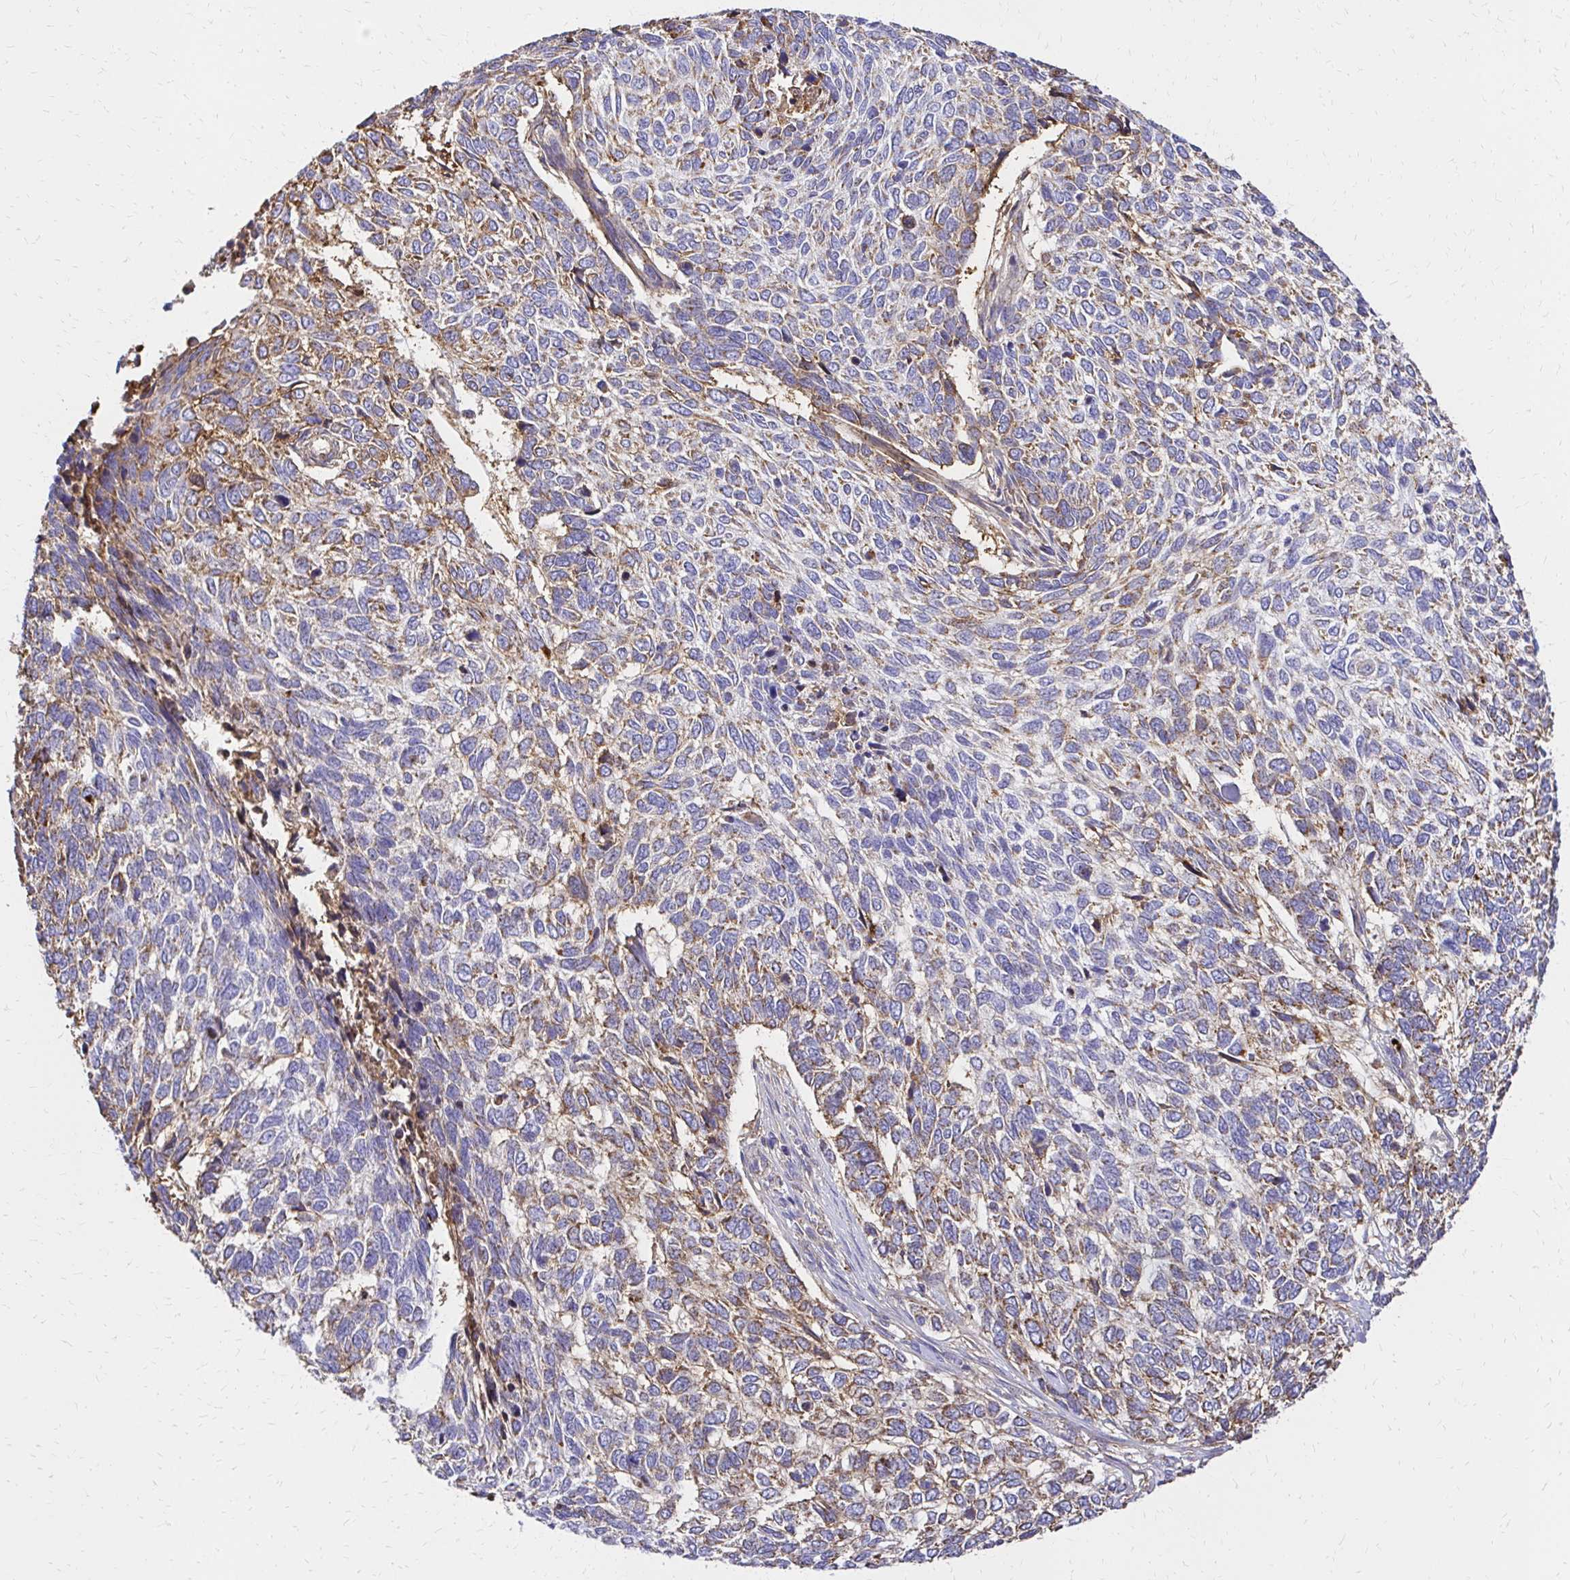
{"staining": {"intensity": "moderate", "quantity": "25%-75%", "location": "cytoplasmic/membranous"}, "tissue": "skin cancer", "cell_type": "Tumor cells", "image_type": "cancer", "snomed": [{"axis": "morphology", "description": "Basal cell carcinoma"}, {"axis": "topography", "description": "Skin"}], "caption": "This image reveals immunohistochemistry (IHC) staining of basal cell carcinoma (skin), with medium moderate cytoplasmic/membranous expression in approximately 25%-75% of tumor cells.", "gene": "MRPL13", "patient": {"sex": "female", "age": 65}}